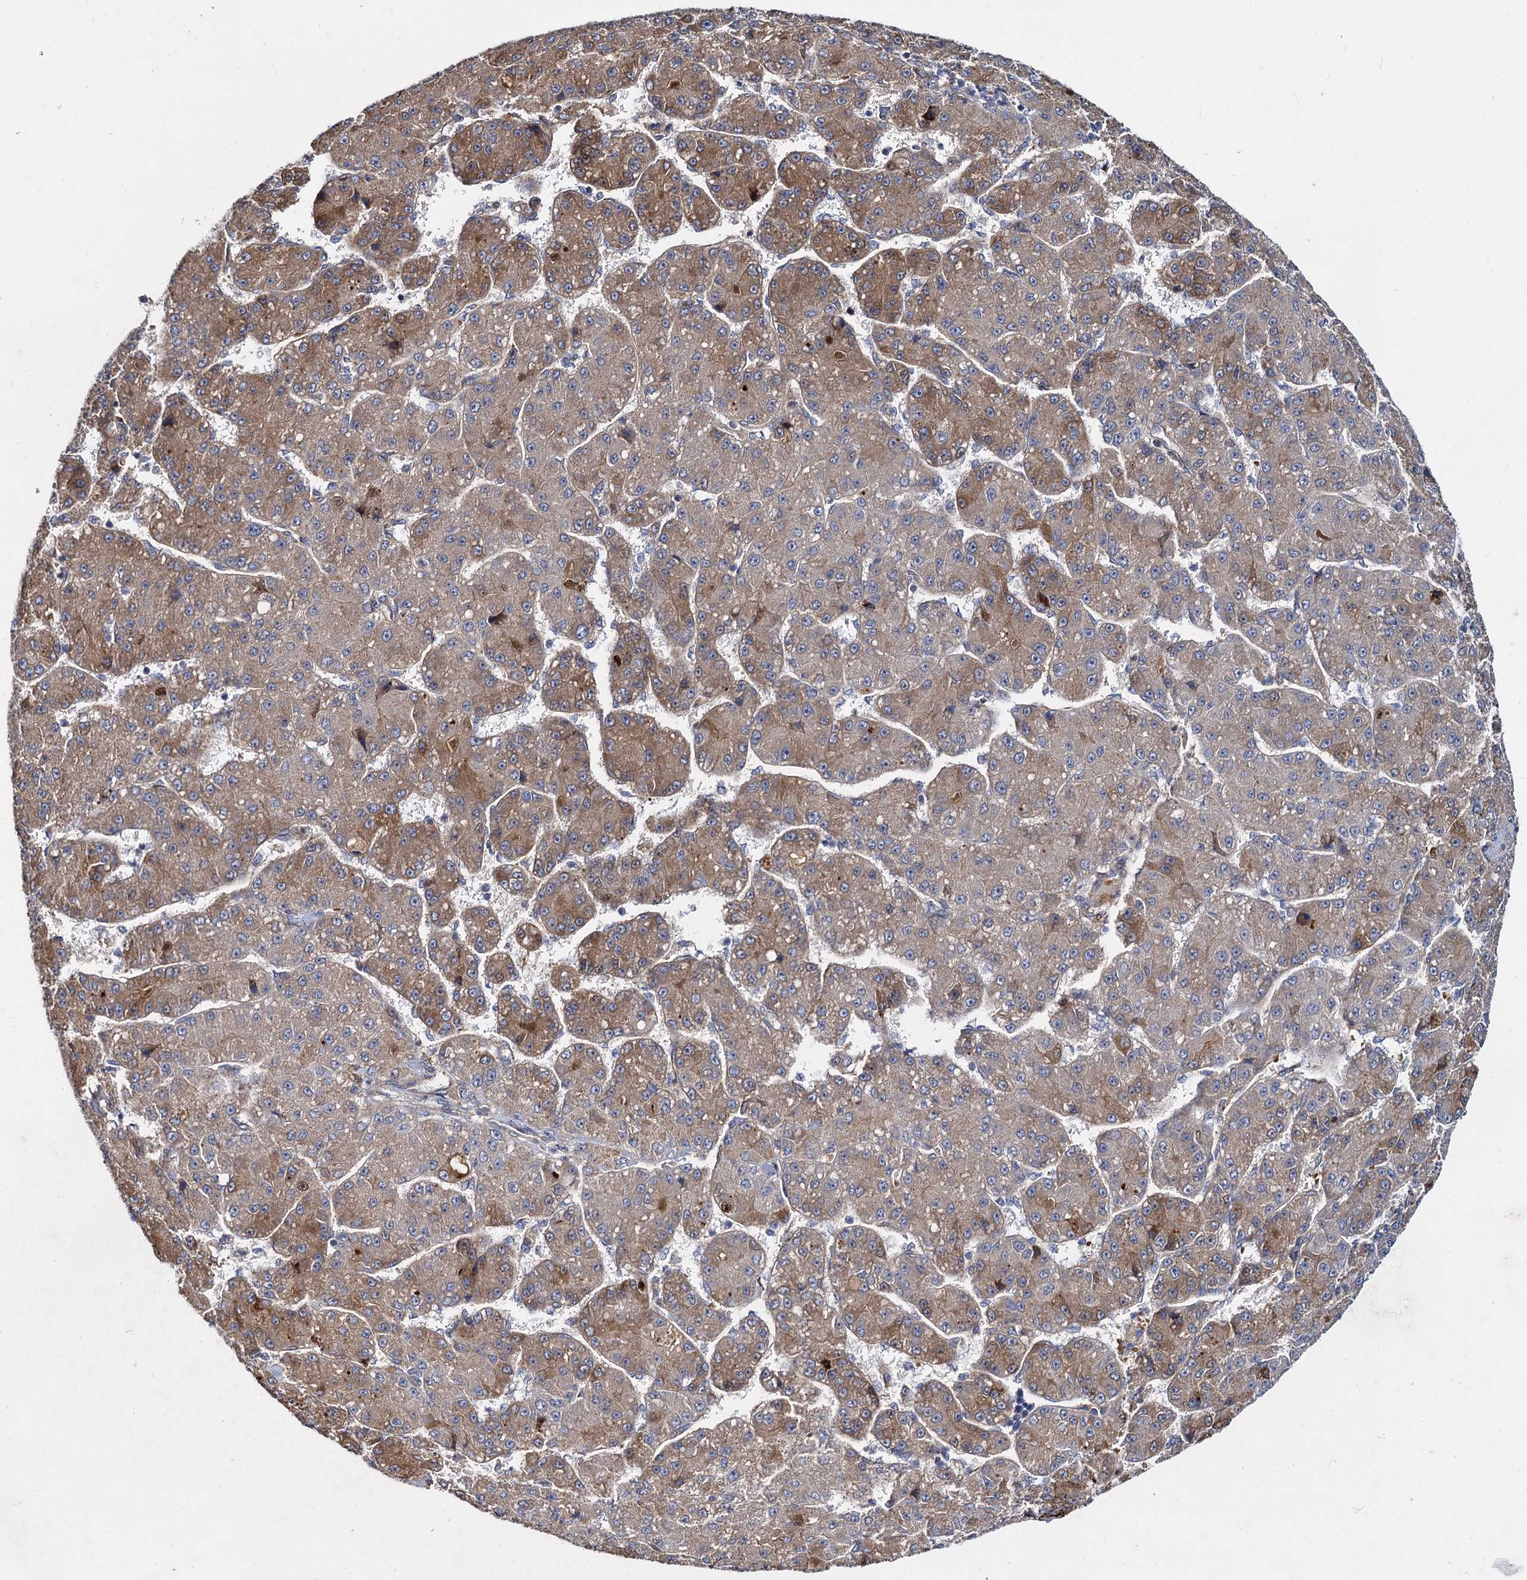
{"staining": {"intensity": "moderate", "quantity": "25%-75%", "location": "cytoplasmic/membranous"}, "tissue": "liver cancer", "cell_type": "Tumor cells", "image_type": "cancer", "snomed": [{"axis": "morphology", "description": "Carcinoma, Hepatocellular, NOS"}, {"axis": "topography", "description": "Liver"}], "caption": "Protein analysis of liver cancer (hepatocellular carcinoma) tissue exhibits moderate cytoplasmic/membranous expression in about 25%-75% of tumor cells.", "gene": "ISM2", "patient": {"sex": "male", "age": 67}}